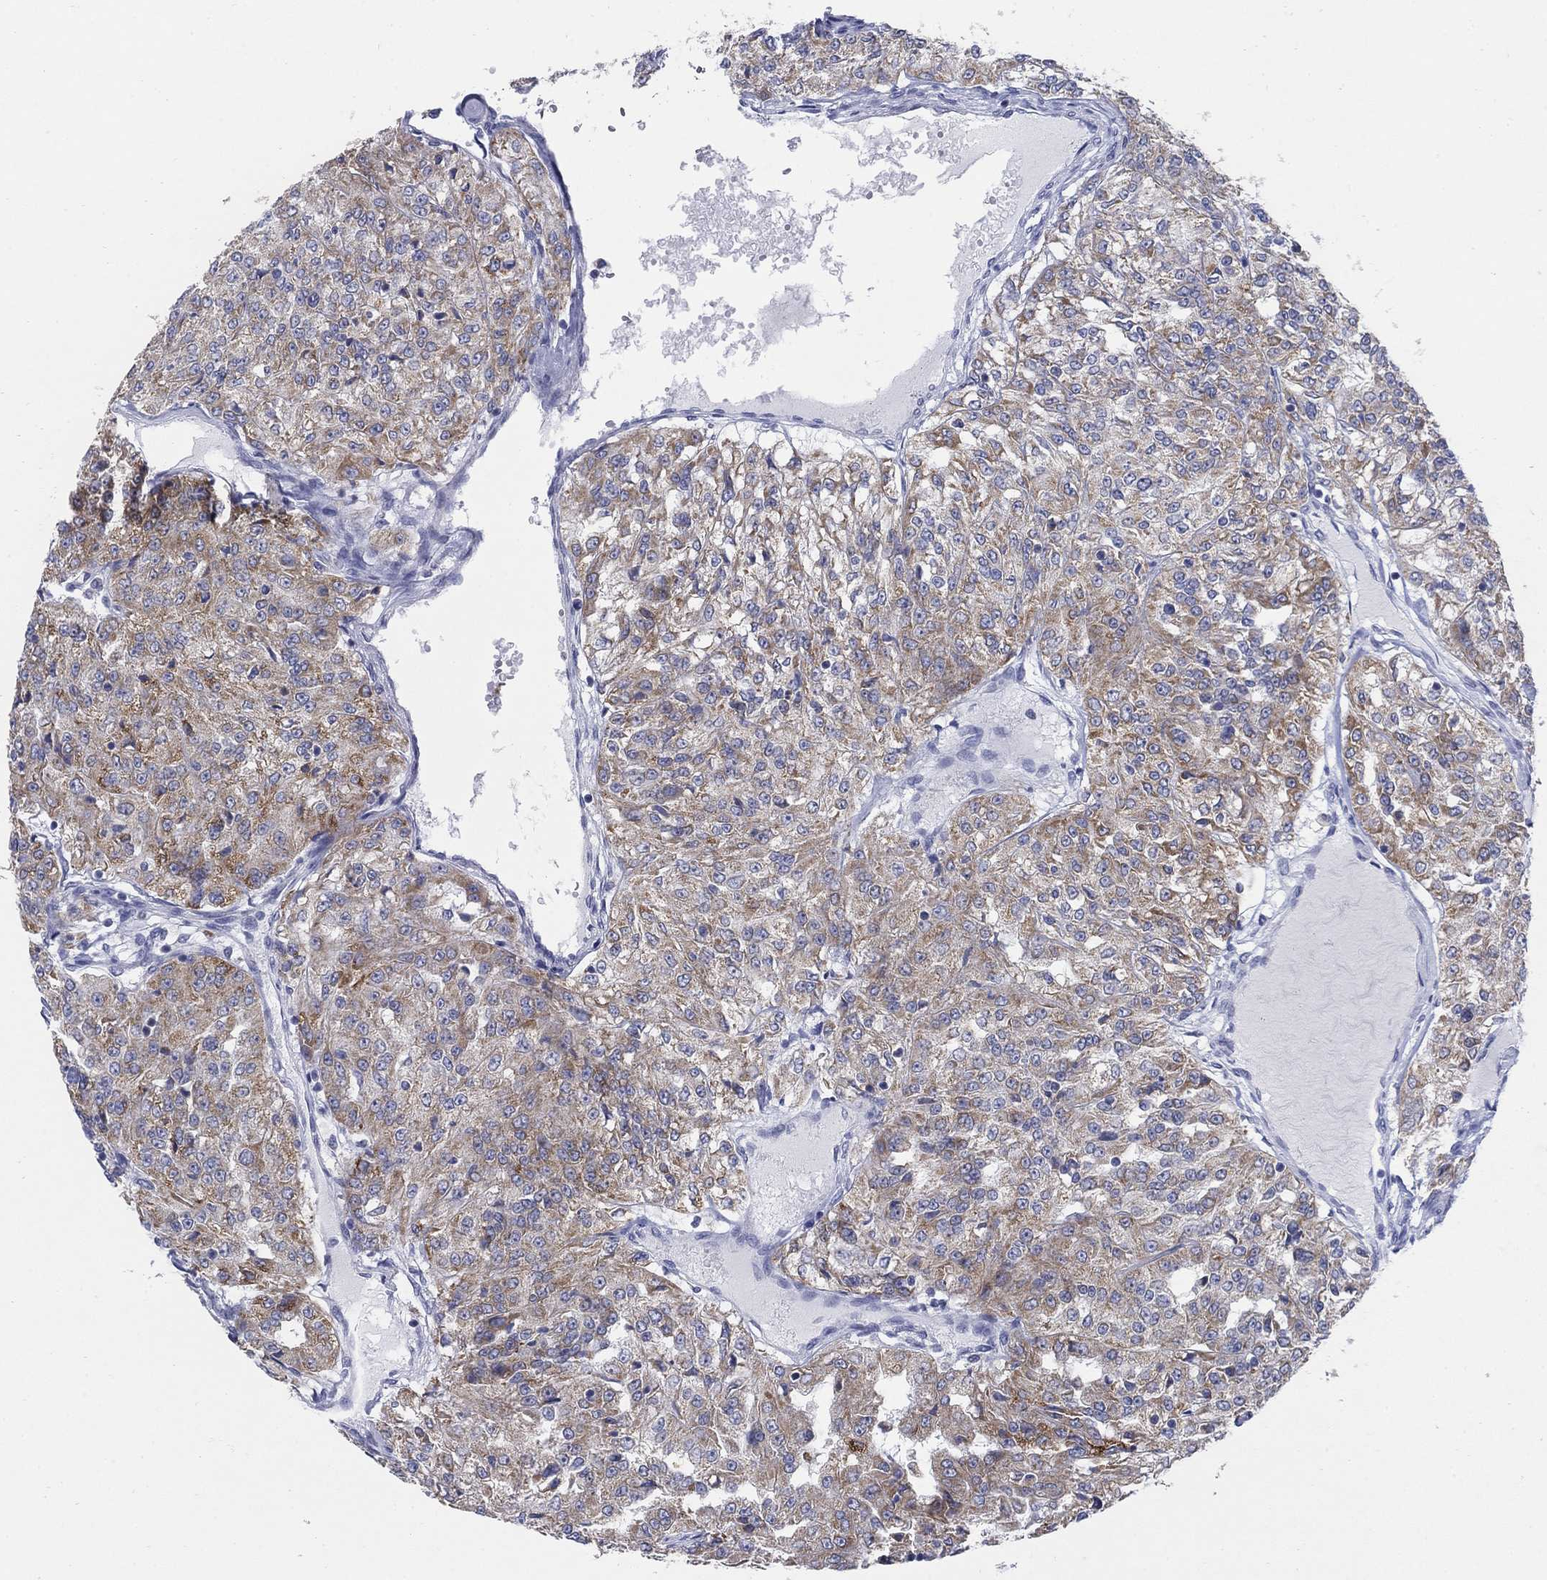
{"staining": {"intensity": "moderate", "quantity": ">75%", "location": "cytoplasmic/membranous"}, "tissue": "renal cancer", "cell_type": "Tumor cells", "image_type": "cancer", "snomed": [{"axis": "morphology", "description": "Adenocarcinoma, NOS"}, {"axis": "topography", "description": "Kidney"}], "caption": "Renal adenocarcinoma tissue displays moderate cytoplasmic/membranous expression in approximately >75% of tumor cells", "gene": "SCCPDH", "patient": {"sex": "female", "age": 63}}